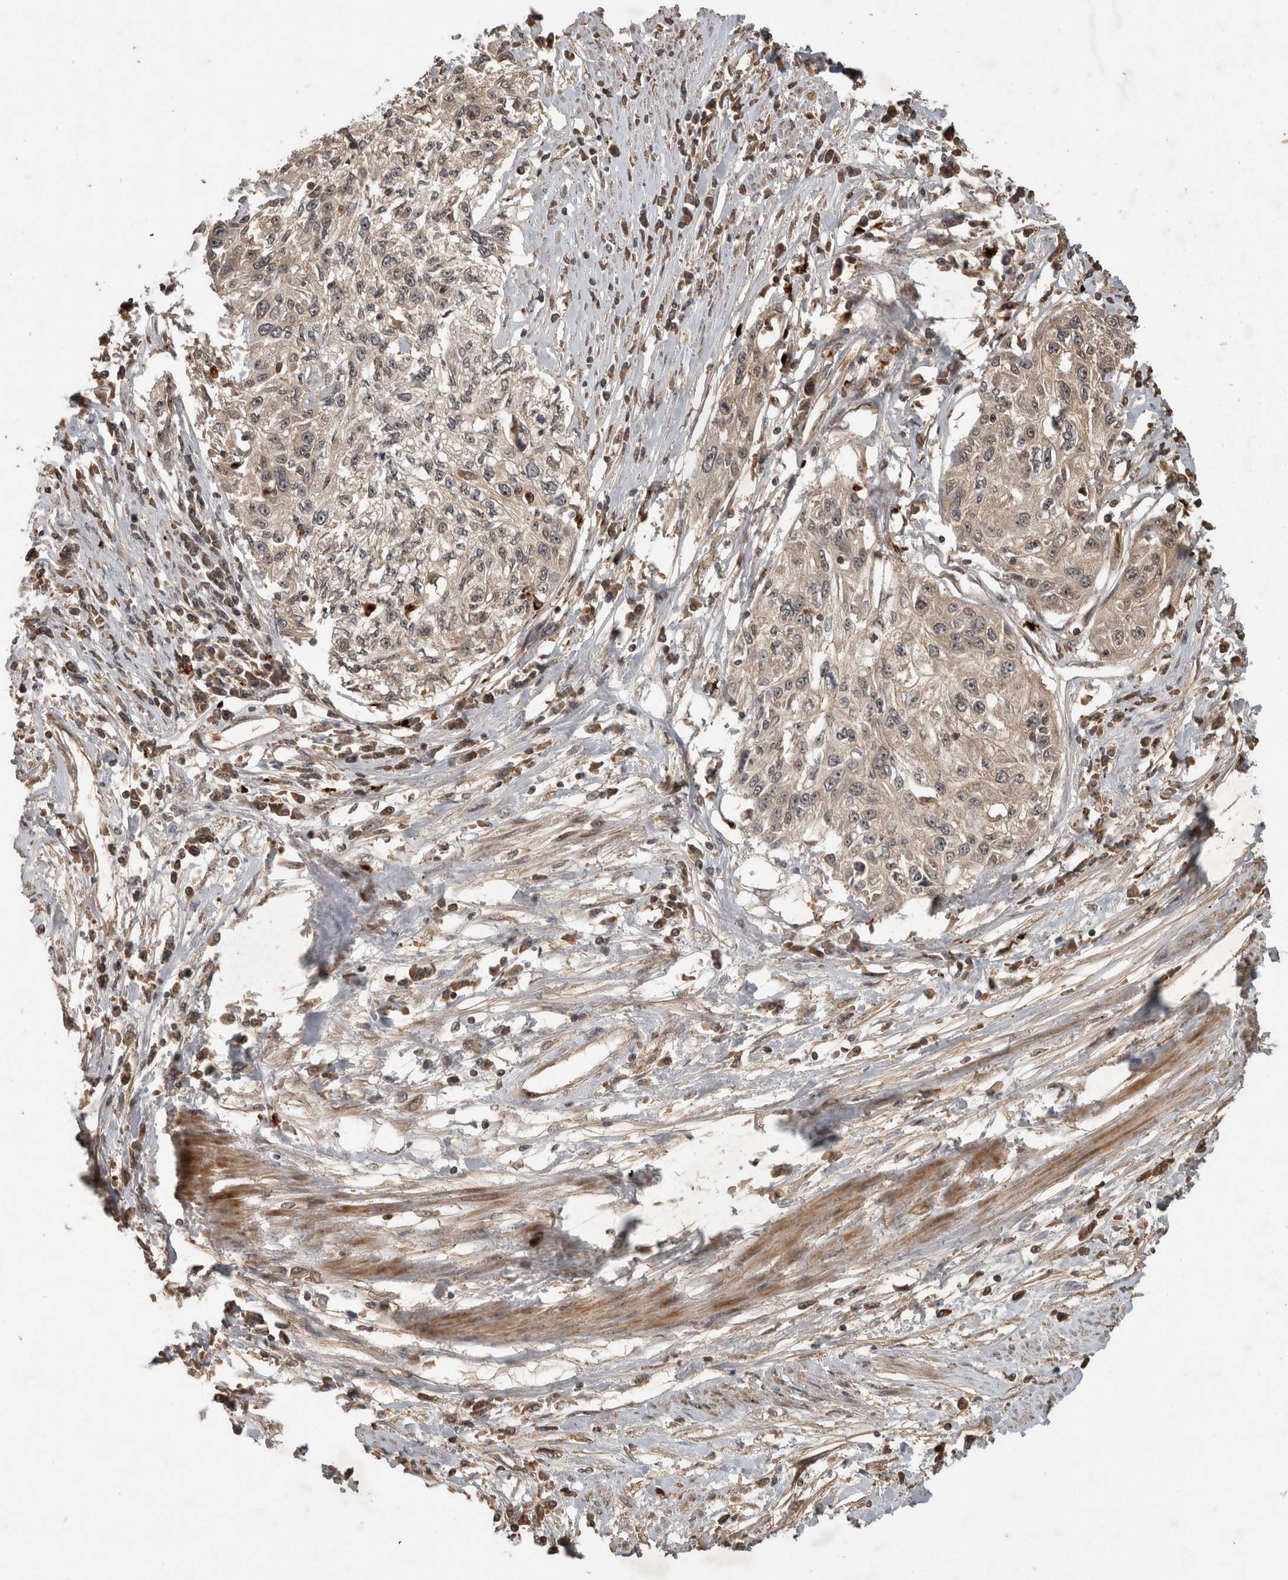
{"staining": {"intensity": "weak", "quantity": ">75%", "location": "cytoplasmic/membranous"}, "tissue": "cervical cancer", "cell_type": "Tumor cells", "image_type": "cancer", "snomed": [{"axis": "morphology", "description": "Squamous cell carcinoma, NOS"}, {"axis": "topography", "description": "Cervix"}], "caption": "DAB immunohistochemical staining of cervical squamous cell carcinoma shows weak cytoplasmic/membranous protein expression in about >75% of tumor cells. The staining is performed using DAB (3,3'-diaminobenzidine) brown chromogen to label protein expression. The nuclei are counter-stained blue using hematoxylin.", "gene": "PITPNC1", "patient": {"sex": "female", "age": 57}}